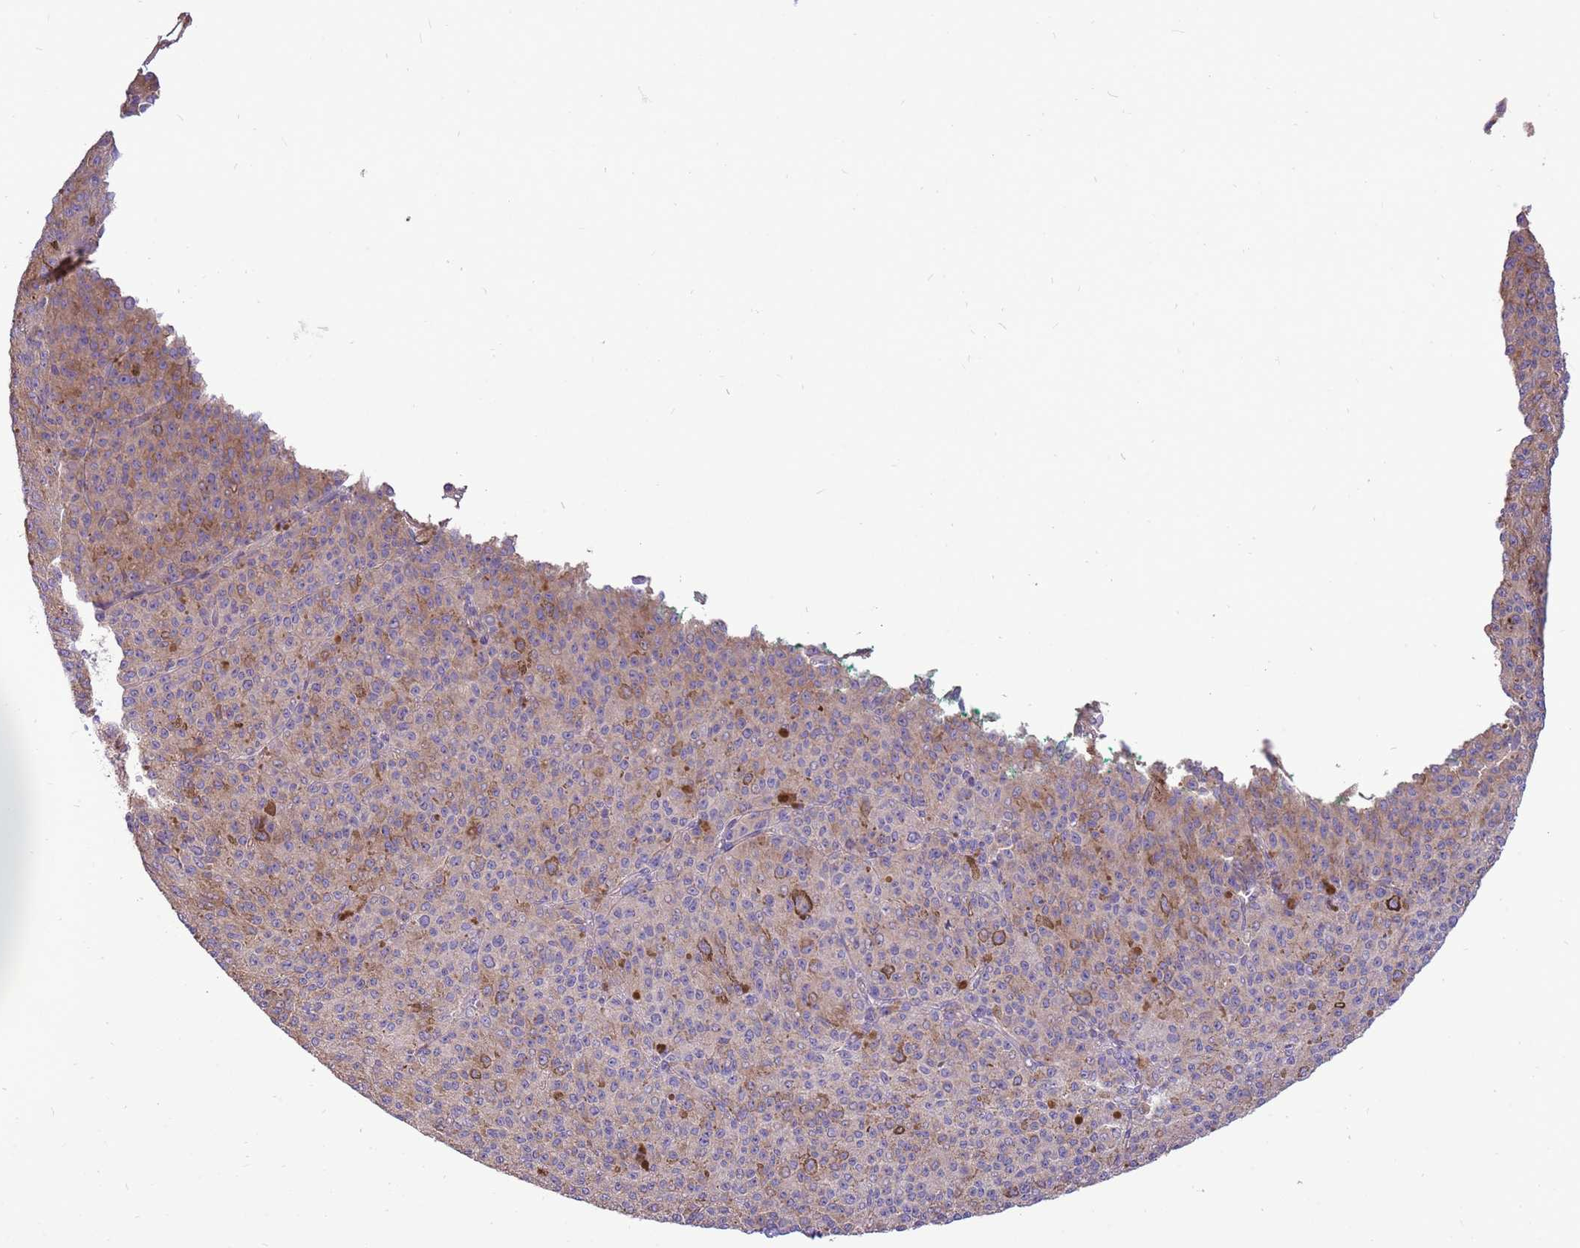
{"staining": {"intensity": "weak", "quantity": "<25%", "location": "cytoplasmic/membranous"}, "tissue": "melanoma", "cell_type": "Tumor cells", "image_type": "cancer", "snomed": [{"axis": "morphology", "description": "Malignant melanoma, NOS"}, {"axis": "topography", "description": "Skin"}], "caption": "The image displays no staining of tumor cells in malignant melanoma. The staining is performed using DAB brown chromogen with nuclei counter-stained in using hematoxylin.", "gene": "WASHC4", "patient": {"sex": "female", "age": 52}}